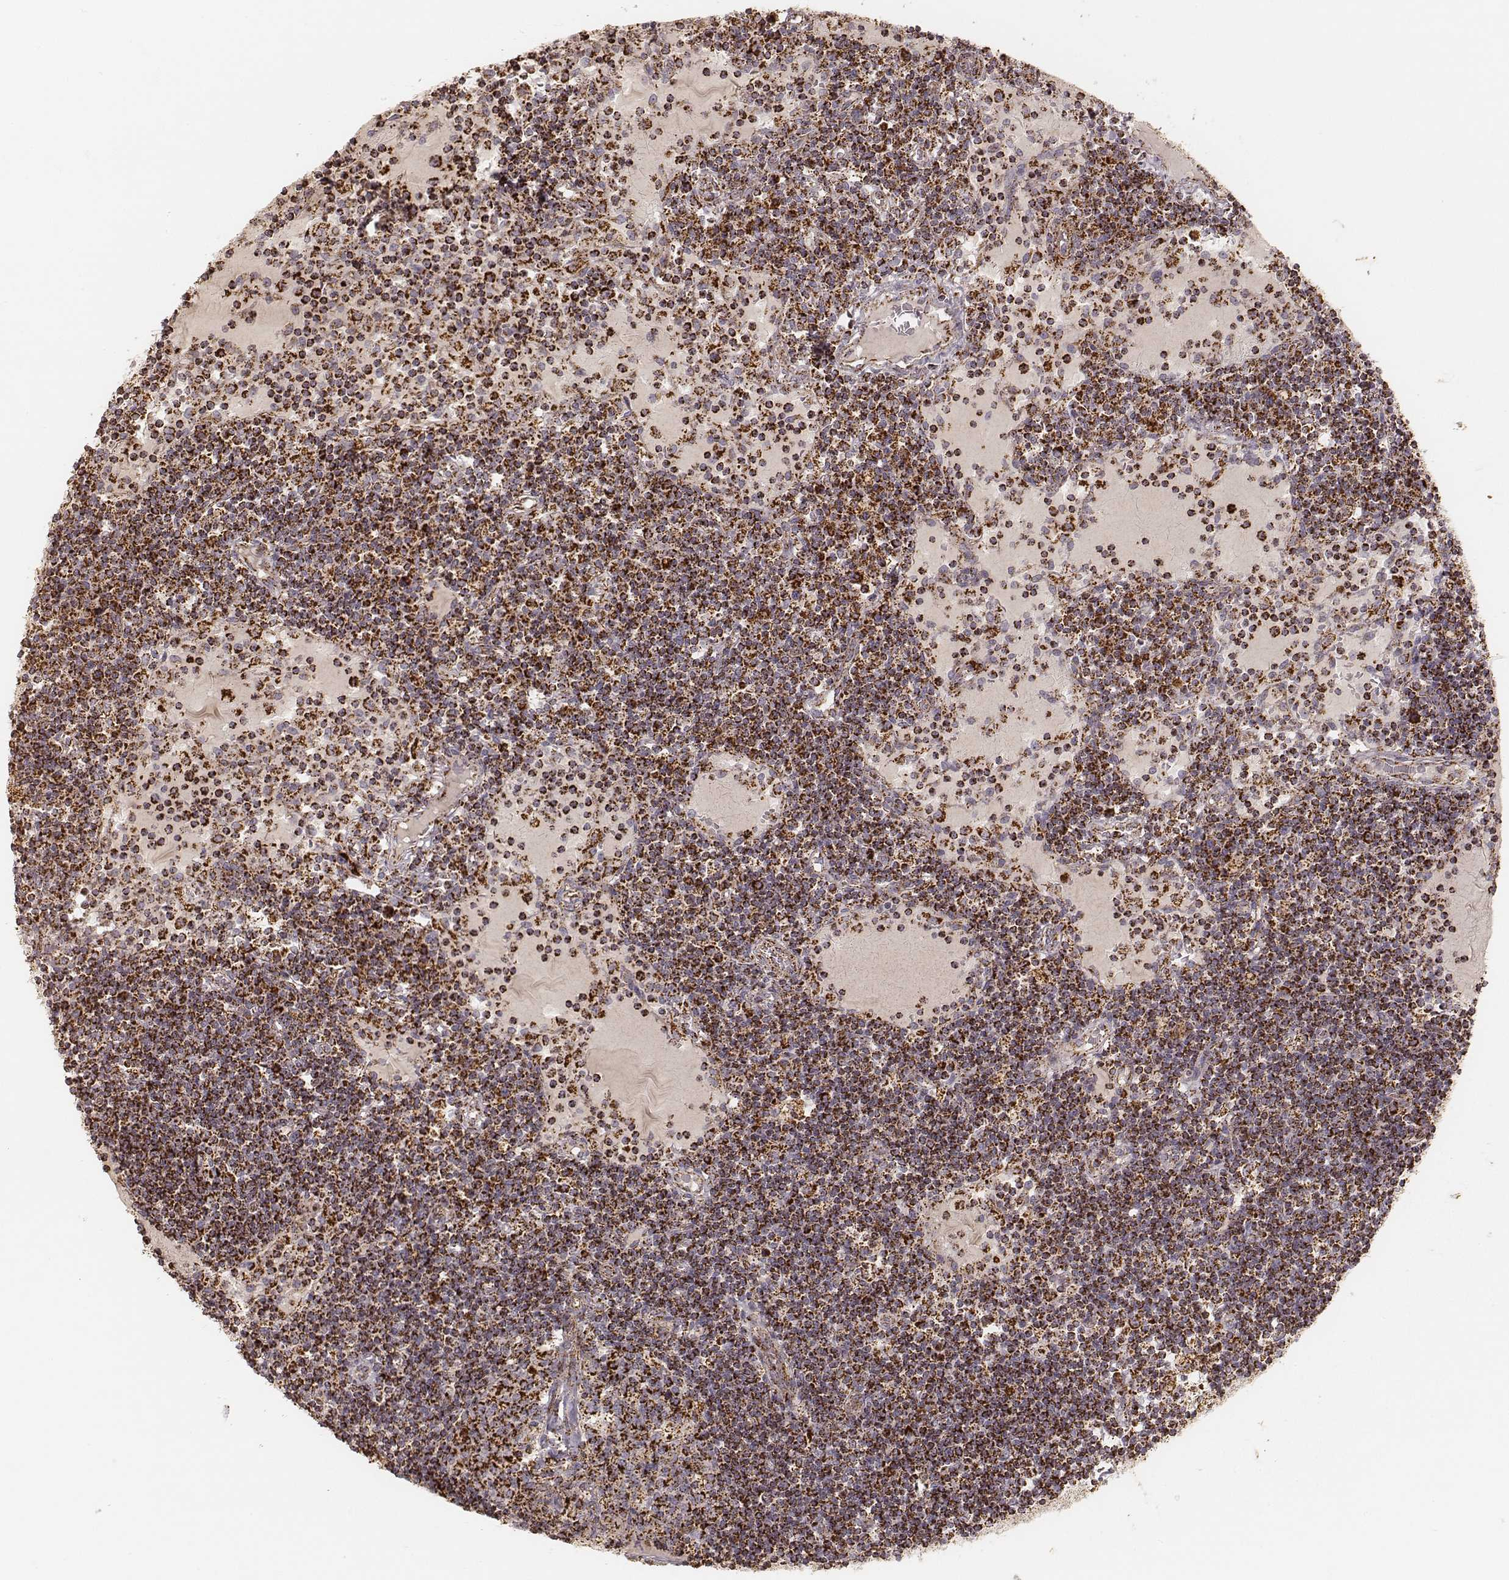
{"staining": {"intensity": "strong", "quantity": ">75%", "location": "cytoplasmic/membranous"}, "tissue": "lymph node", "cell_type": "Germinal center cells", "image_type": "normal", "snomed": [{"axis": "morphology", "description": "Normal tissue, NOS"}, {"axis": "topography", "description": "Lymph node"}], "caption": "The immunohistochemical stain highlights strong cytoplasmic/membranous staining in germinal center cells of benign lymph node.", "gene": "CS", "patient": {"sex": "female", "age": 72}}